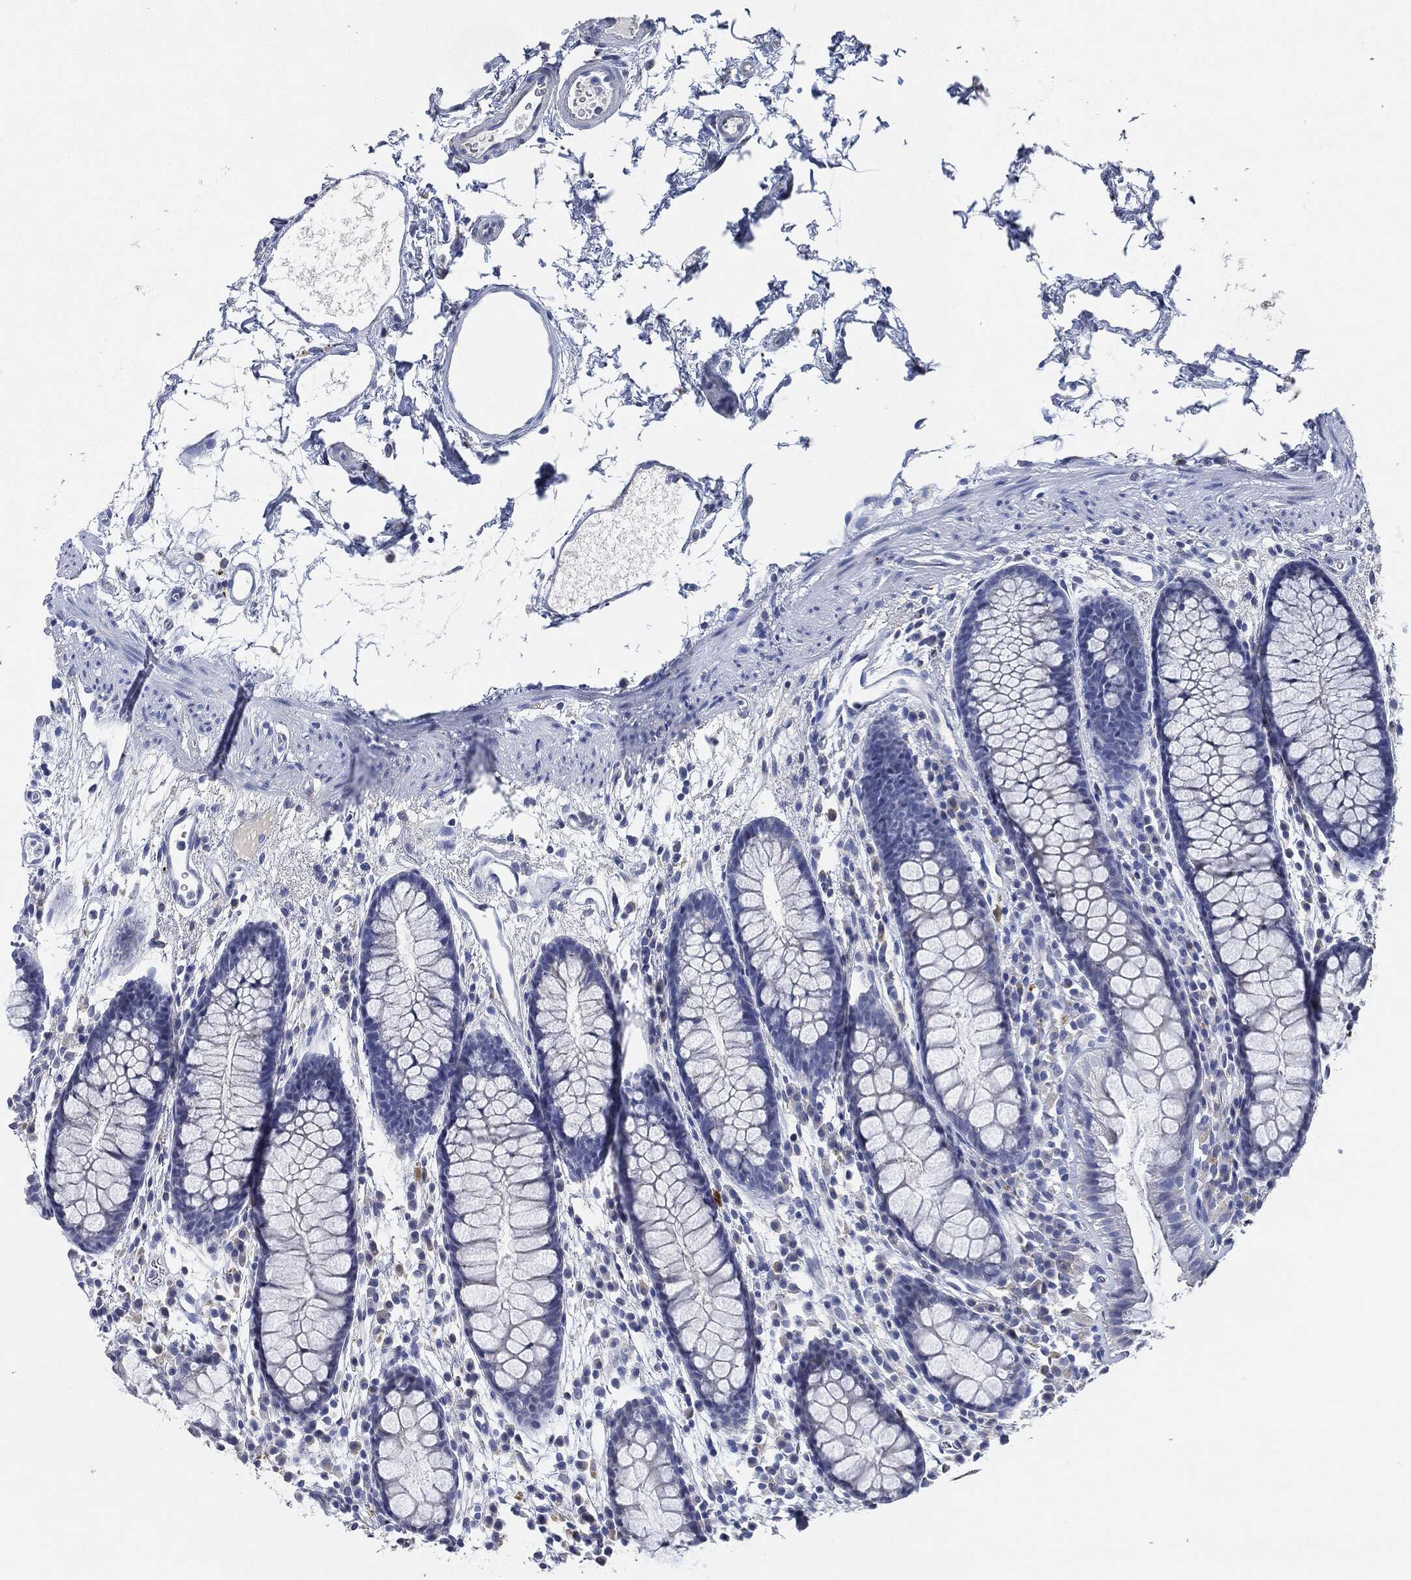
{"staining": {"intensity": "negative", "quantity": "none", "location": "none"}, "tissue": "colon", "cell_type": "Endothelial cells", "image_type": "normal", "snomed": [{"axis": "morphology", "description": "Normal tissue, NOS"}, {"axis": "topography", "description": "Colon"}], "caption": "An immunohistochemistry (IHC) micrograph of normal colon is shown. There is no staining in endothelial cells of colon.", "gene": "NTRK1", "patient": {"sex": "male", "age": 76}}